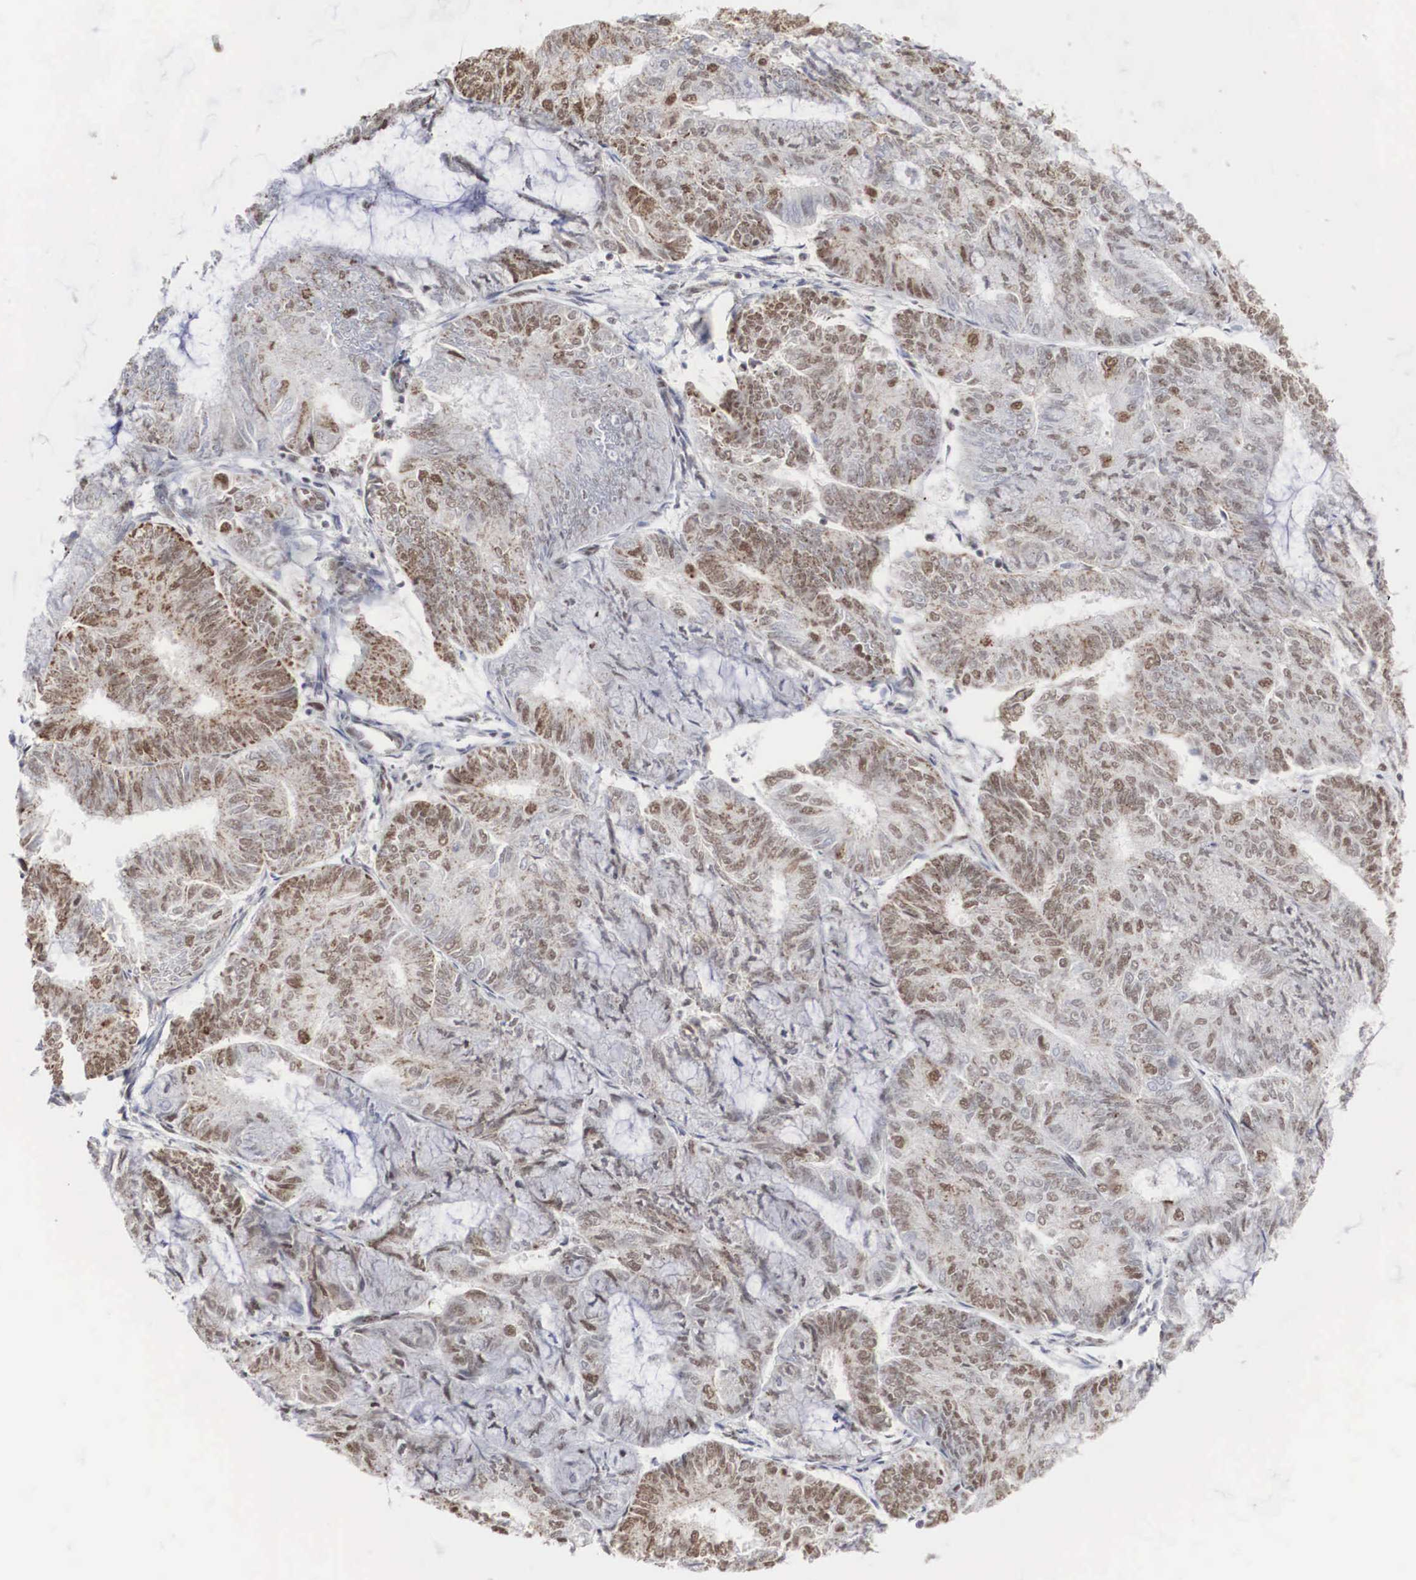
{"staining": {"intensity": "weak", "quantity": "25%-75%", "location": "nuclear"}, "tissue": "endometrial cancer", "cell_type": "Tumor cells", "image_type": "cancer", "snomed": [{"axis": "morphology", "description": "Adenocarcinoma, NOS"}, {"axis": "topography", "description": "Endometrium"}], "caption": "This photomicrograph reveals immunohistochemistry staining of endometrial adenocarcinoma, with low weak nuclear staining in about 25%-75% of tumor cells.", "gene": "AUTS2", "patient": {"sex": "female", "age": 59}}